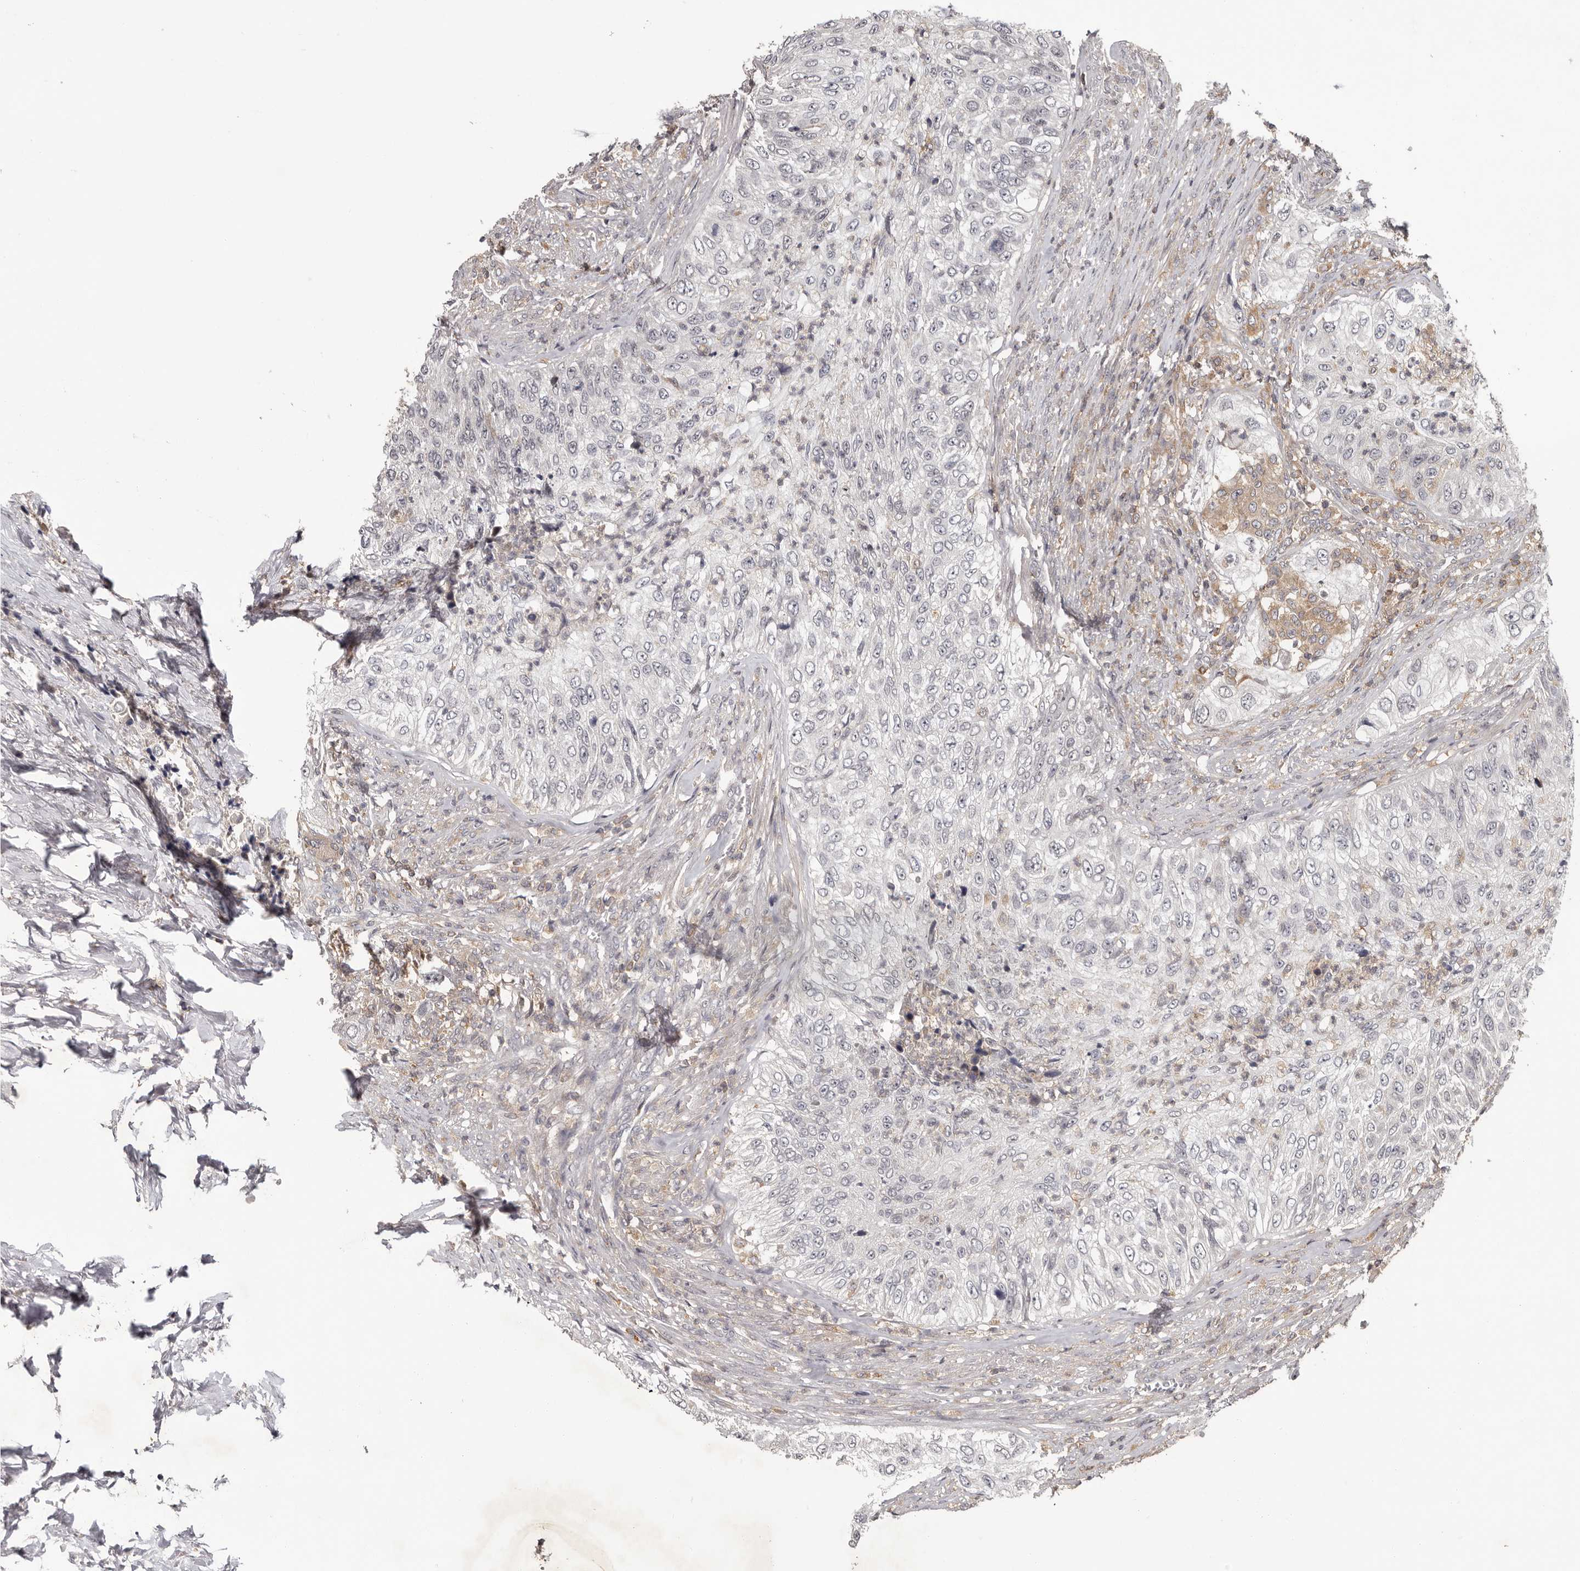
{"staining": {"intensity": "negative", "quantity": "none", "location": "none"}, "tissue": "urothelial cancer", "cell_type": "Tumor cells", "image_type": "cancer", "snomed": [{"axis": "morphology", "description": "Urothelial carcinoma, High grade"}, {"axis": "topography", "description": "Urinary bladder"}], "caption": "Tumor cells show no significant positivity in urothelial carcinoma (high-grade).", "gene": "ANKRD44", "patient": {"sex": "female", "age": 60}}